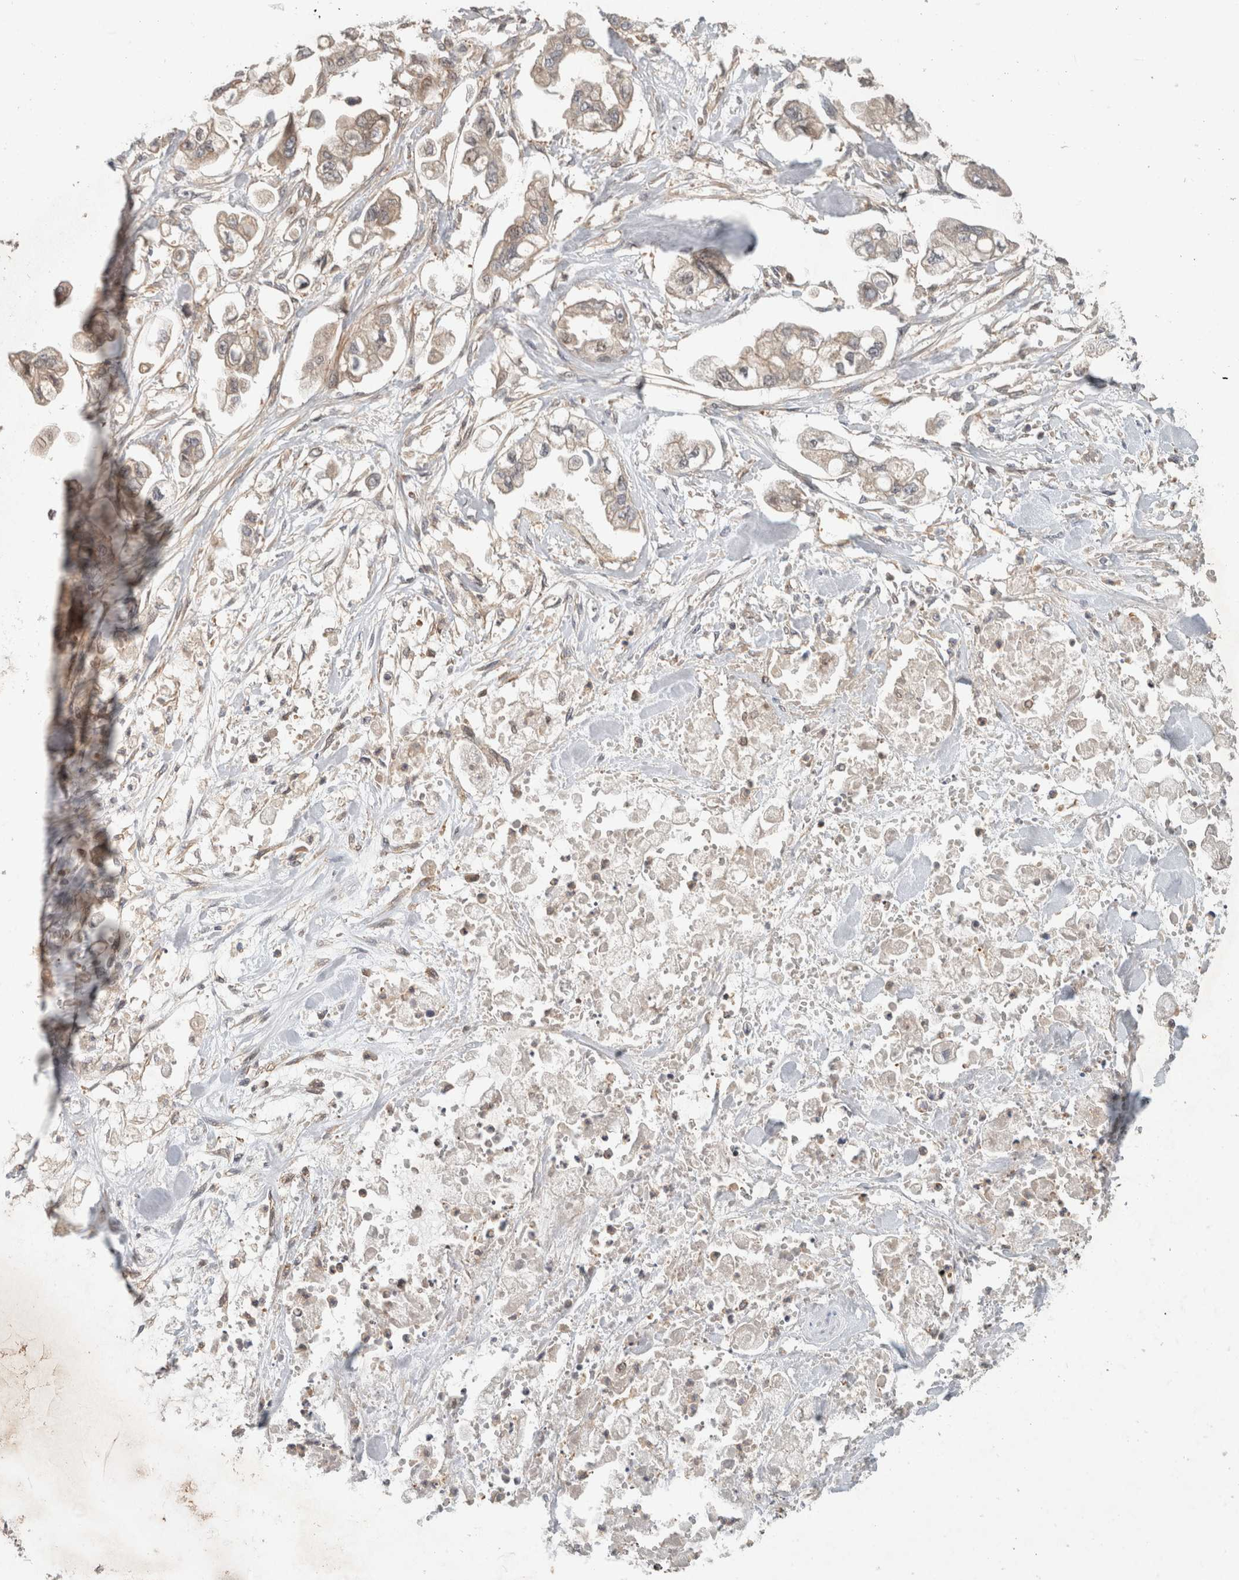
{"staining": {"intensity": "weak", "quantity": ">75%", "location": "cytoplasmic/membranous"}, "tissue": "stomach cancer", "cell_type": "Tumor cells", "image_type": "cancer", "snomed": [{"axis": "morphology", "description": "Normal tissue, NOS"}, {"axis": "morphology", "description": "Adenocarcinoma, NOS"}, {"axis": "topography", "description": "Stomach"}], "caption": "About >75% of tumor cells in human adenocarcinoma (stomach) show weak cytoplasmic/membranous protein staining as visualized by brown immunohistochemical staining.", "gene": "CAAP1", "patient": {"sex": "male", "age": 62}}